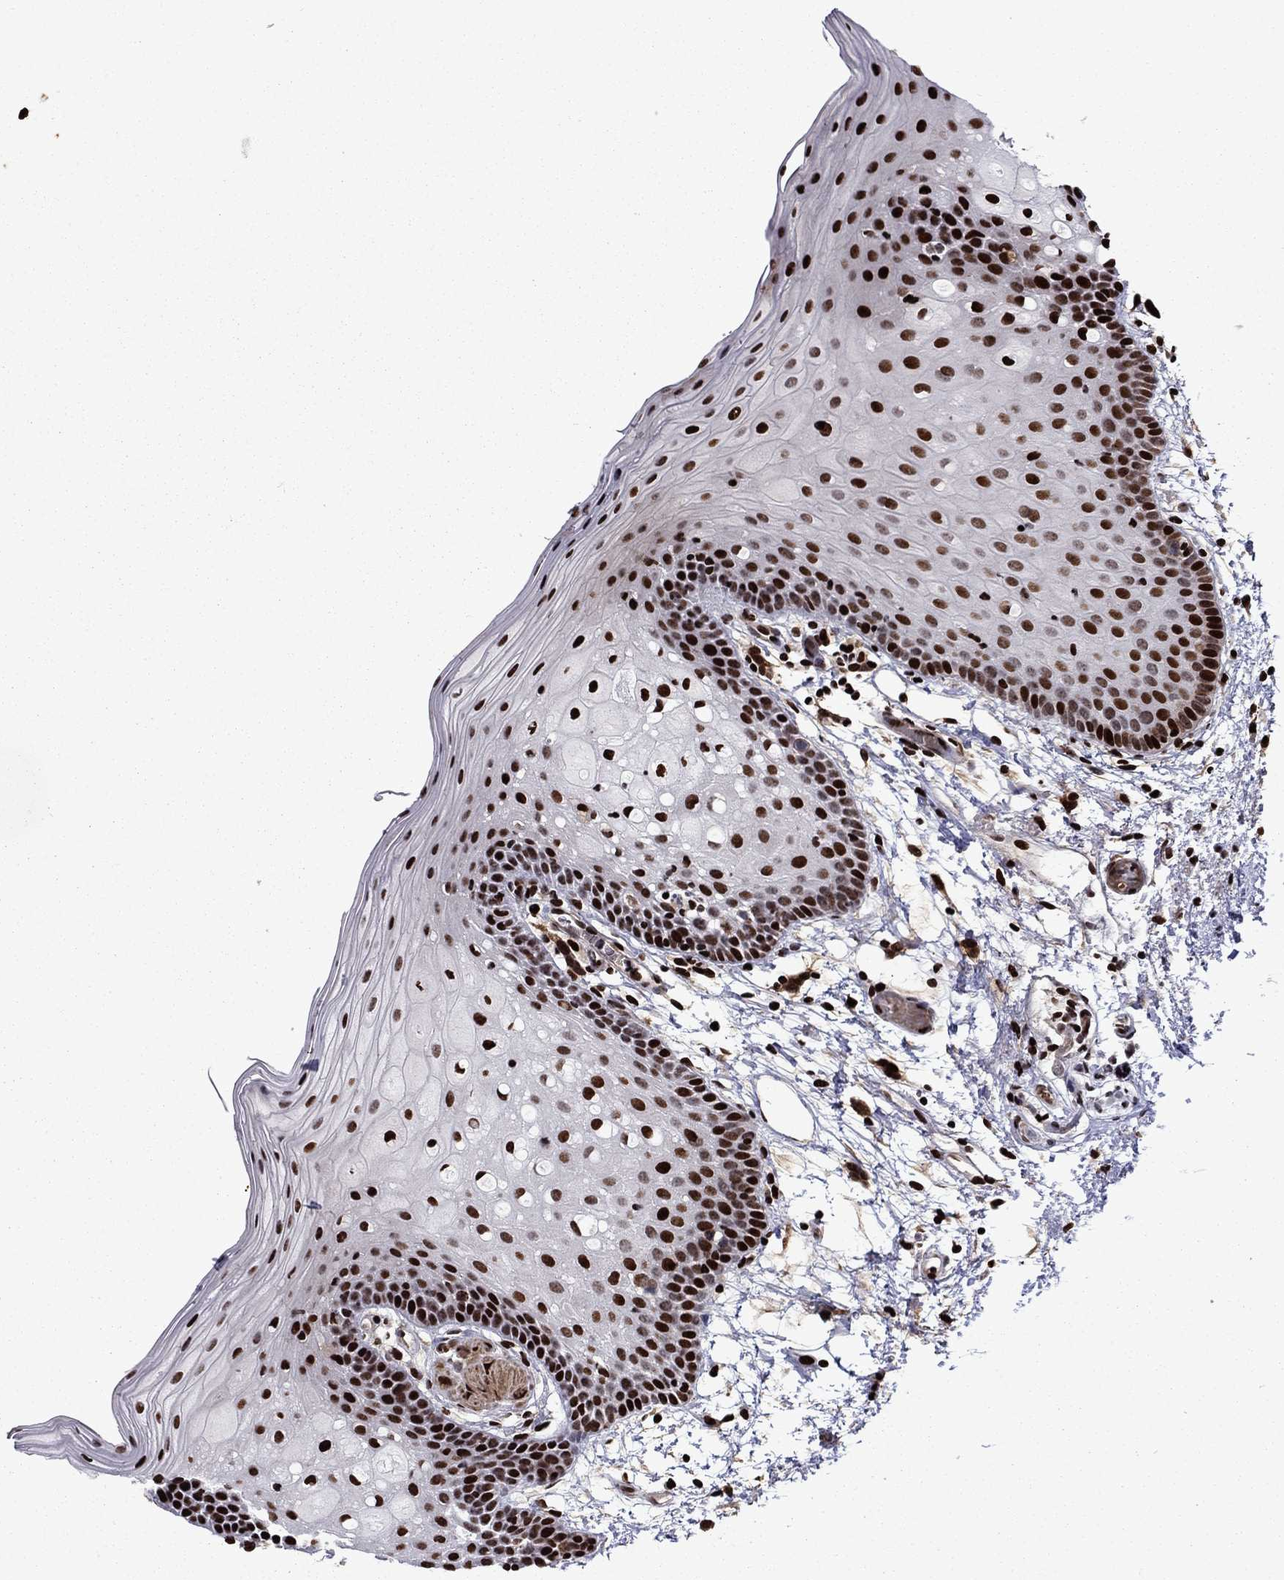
{"staining": {"intensity": "strong", "quantity": ">75%", "location": "nuclear"}, "tissue": "oral mucosa", "cell_type": "Squamous epithelial cells", "image_type": "normal", "snomed": [{"axis": "morphology", "description": "Normal tissue, NOS"}, {"axis": "topography", "description": "Oral tissue"}, {"axis": "topography", "description": "Tounge, NOS"}], "caption": "Immunohistochemical staining of normal human oral mucosa exhibits >75% levels of strong nuclear protein positivity in approximately >75% of squamous epithelial cells. Using DAB (brown) and hematoxylin (blue) stains, captured at high magnification using brightfield microscopy.", "gene": "LIMK1", "patient": {"sex": "female", "age": 83}}